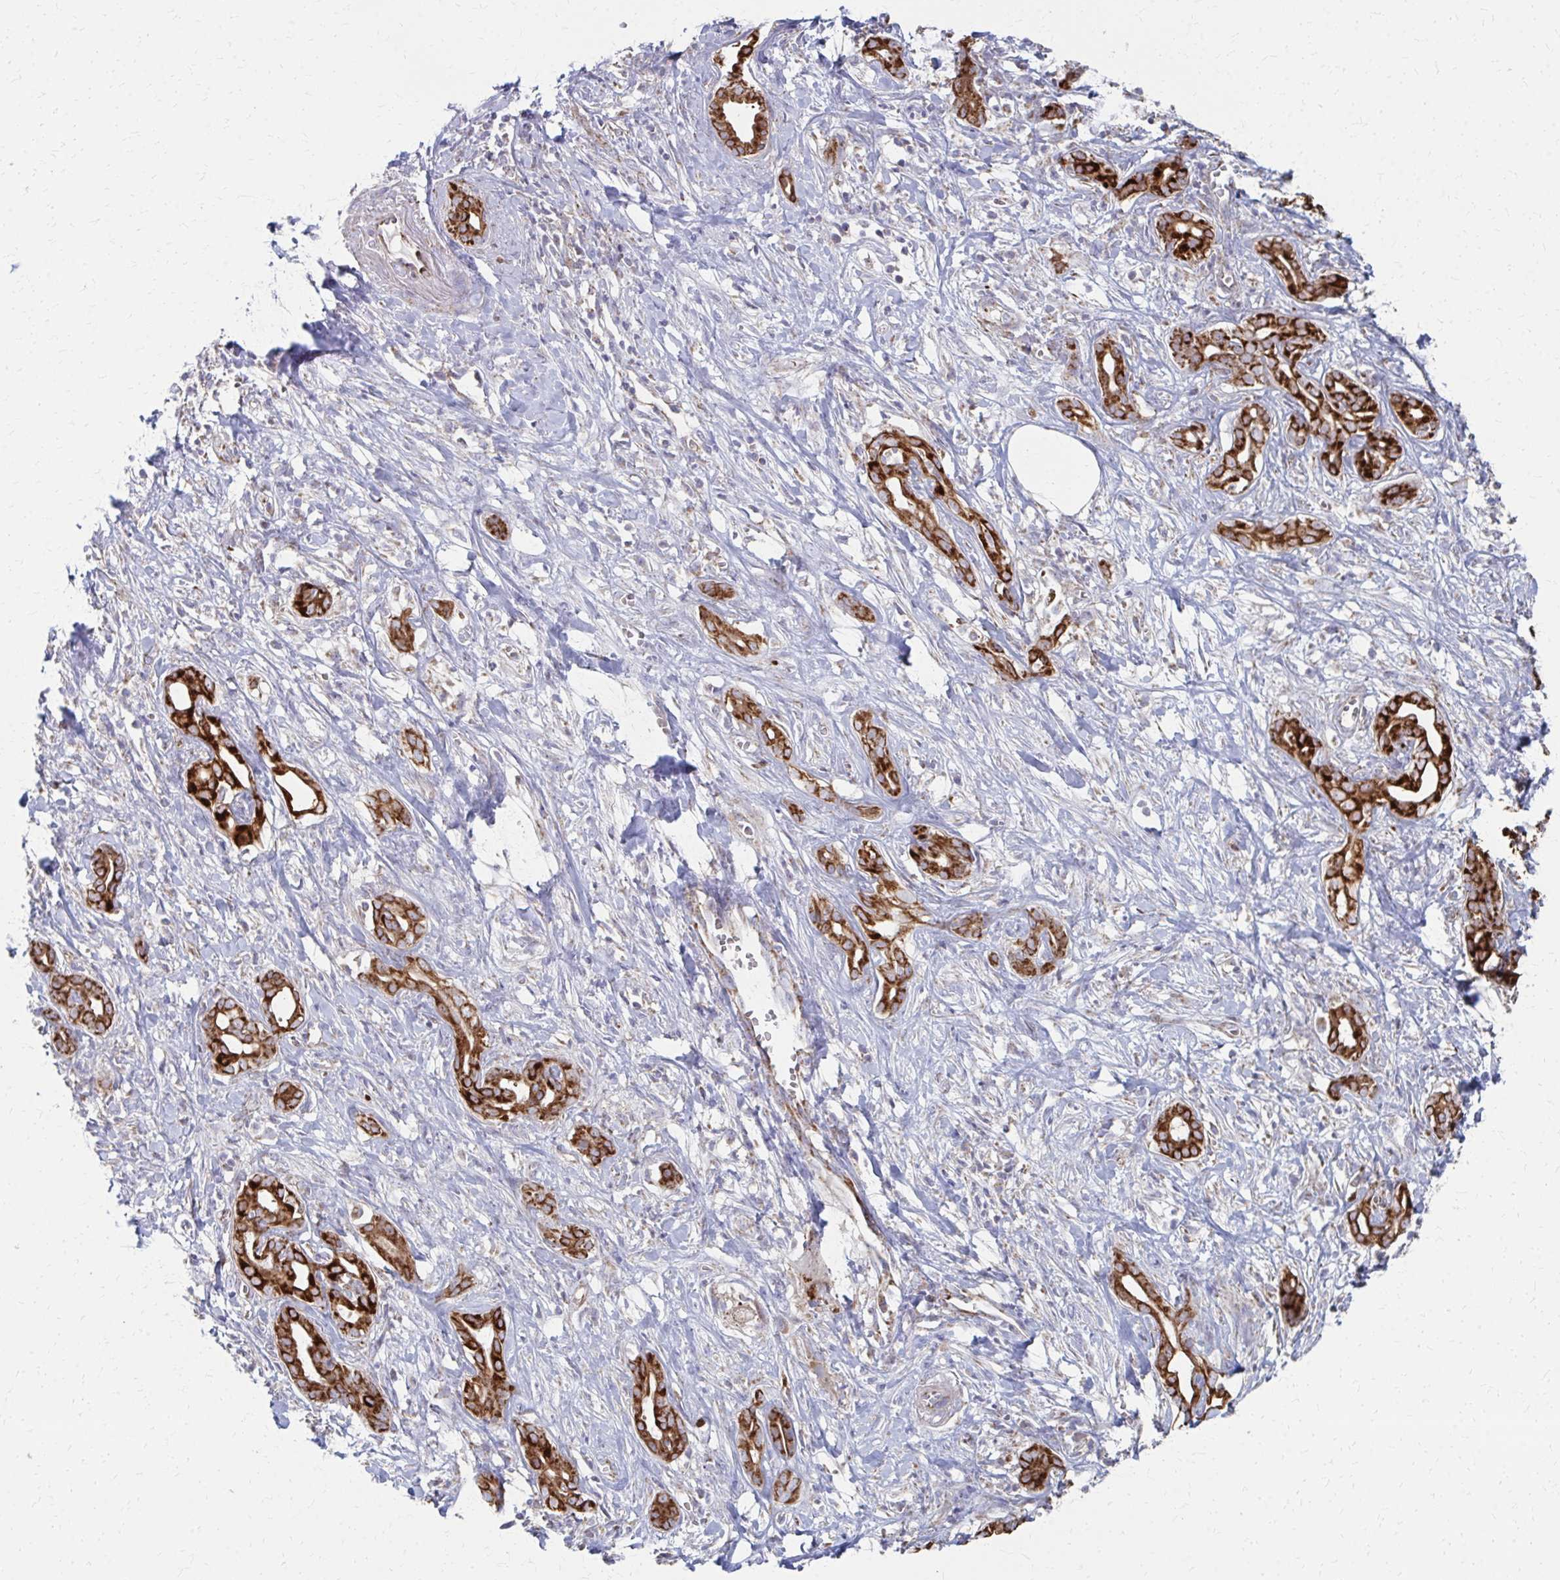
{"staining": {"intensity": "strong", "quantity": ">75%", "location": "cytoplasmic/membranous"}, "tissue": "pancreatic cancer", "cell_type": "Tumor cells", "image_type": "cancer", "snomed": [{"axis": "morphology", "description": "Adenocarcinoma, NOS"}, {"axis": "topography", "description": "Pancreas"}], "caption": "Brown immunohistochemical staining in human pancreatic adenocarcinoma displays strong cytoplasmic/membranous staining in approximately >75% of tumor cells.", "gene": "FAHD1", "patient": {"sex": "male", "age": 61}}